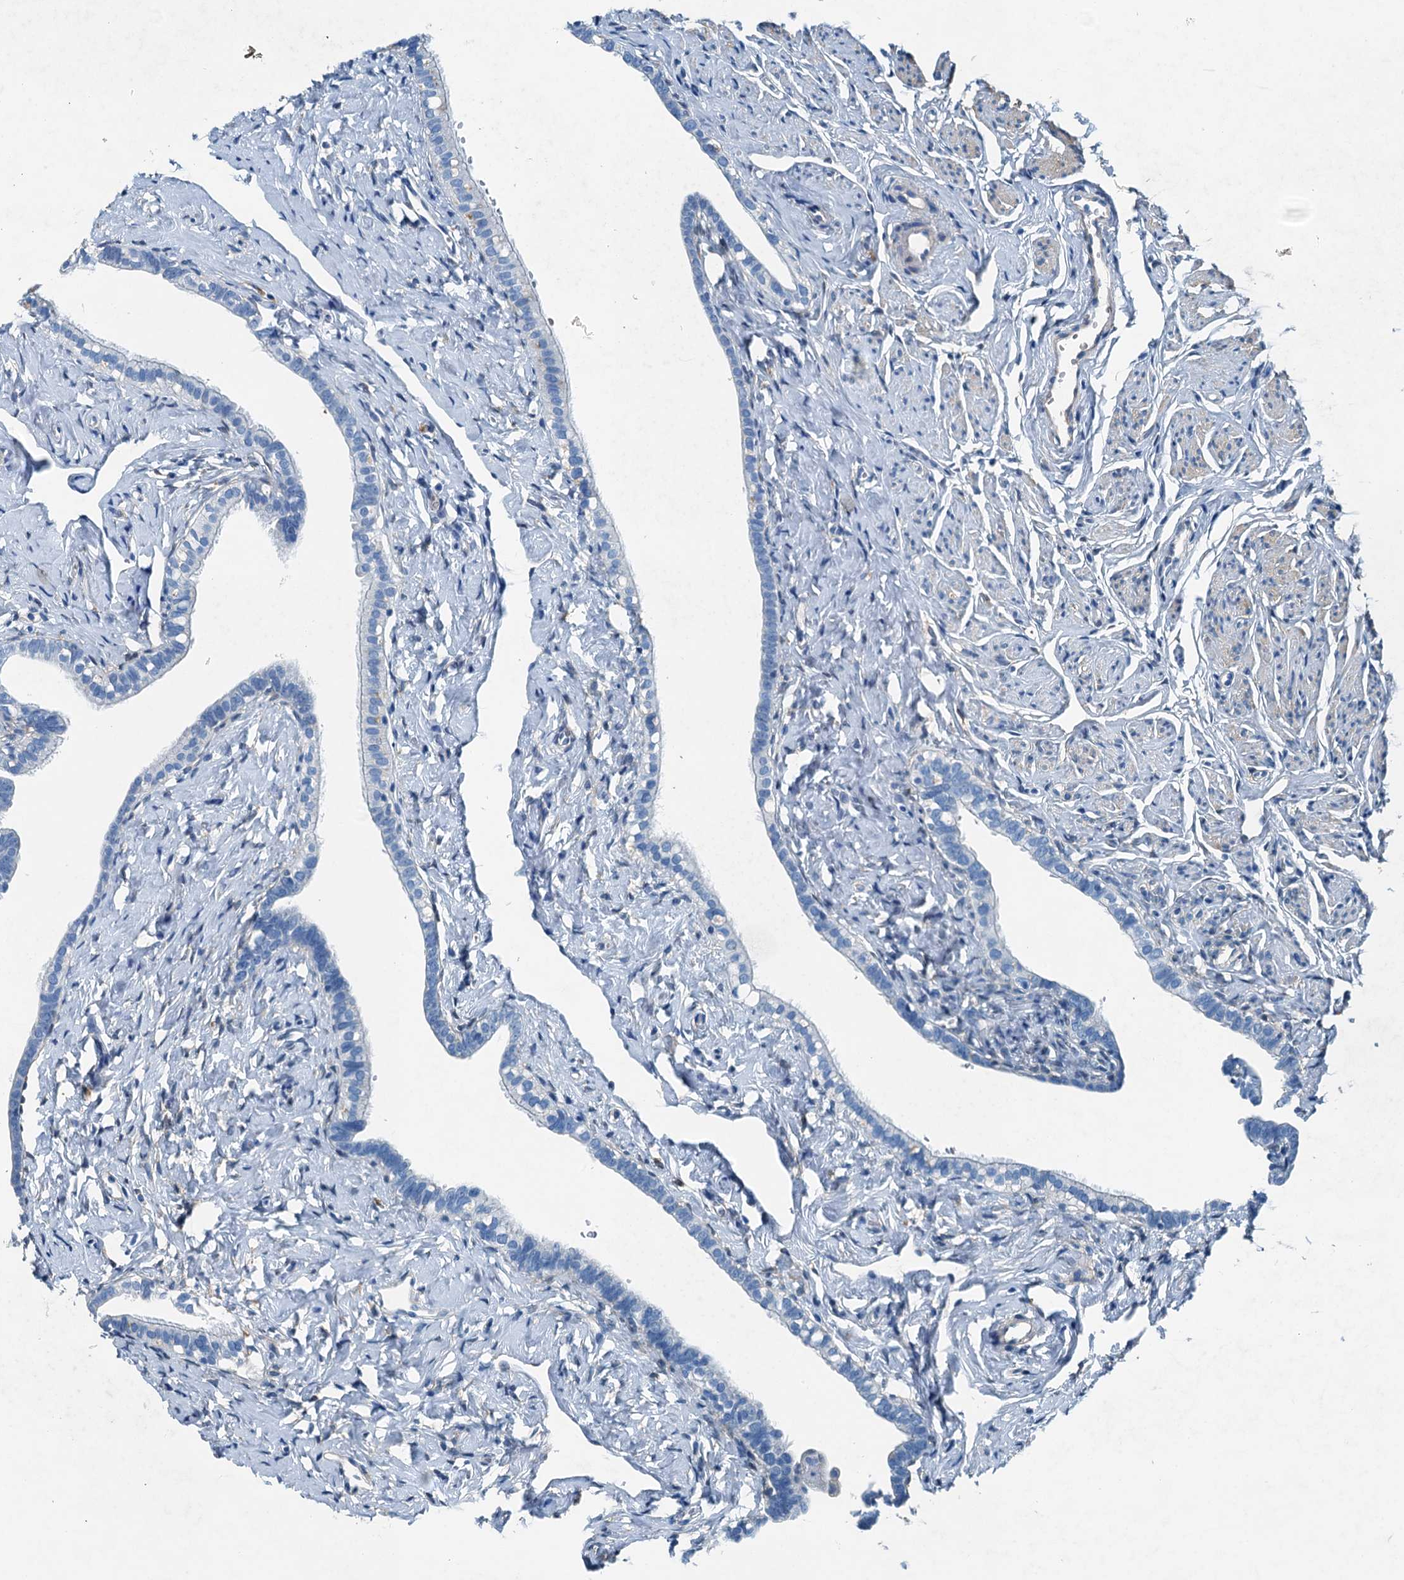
{"staining": {"intensity": "negative", "quantity": "none", "location": "none"}, "tissue": "fallopian tube", "cell_type": "Glandular cells", "image_type": "normal", "snomed": [{"axis": "morphology", "description": "Normal tissue, NOS"}, {"axis": "topography", "description": "Fallopian tube"}], "caption": "A high-resolution micrograph shows immunohistochemistry staining of unremarkable fallopian tube, which reveals no significant positivity in glandular cells.", "gene": "RAB3IL1", "patient": {"sex": "female", "age": 66}}